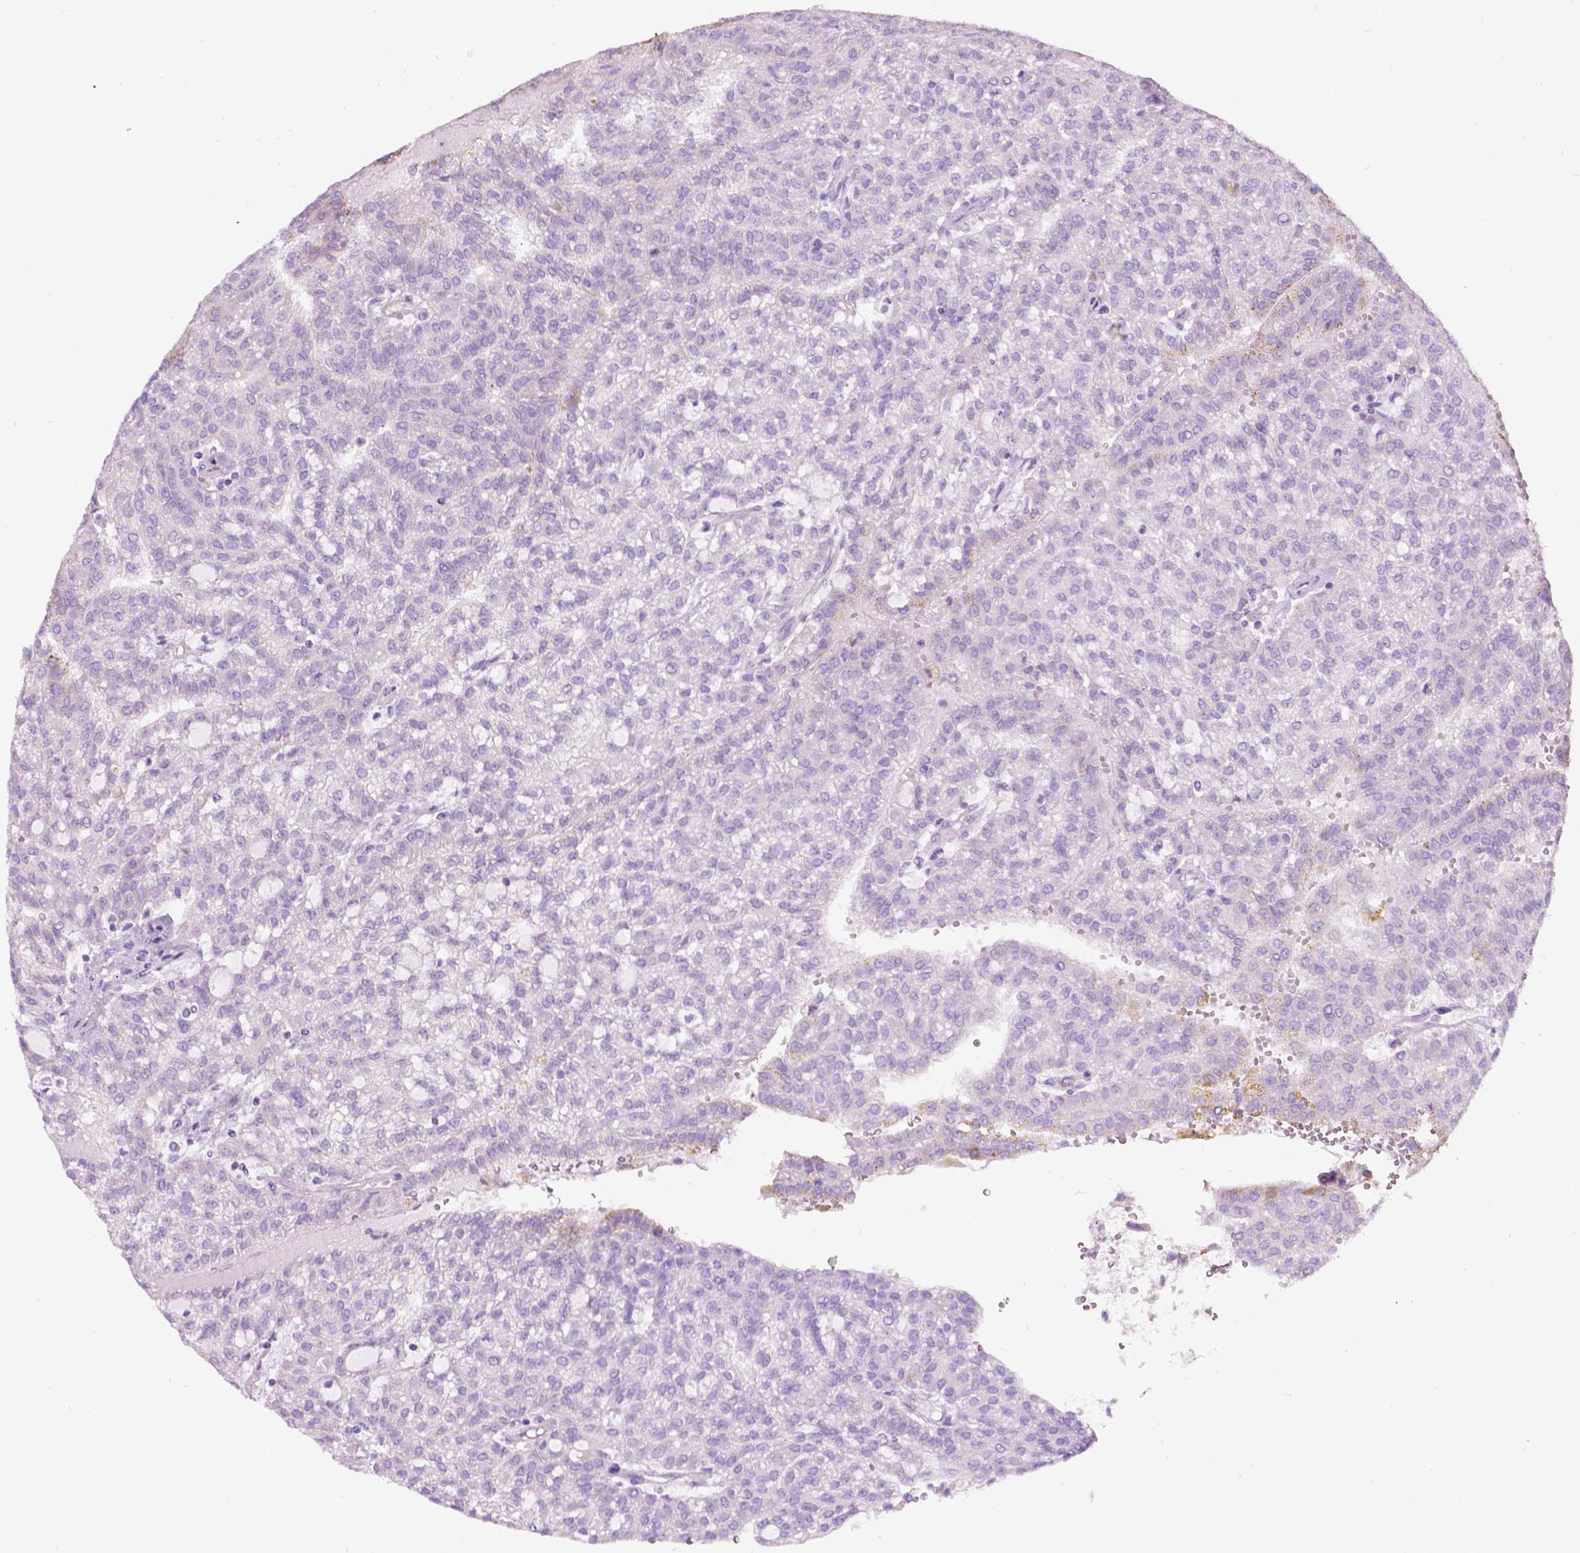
{"staining": {"intensity": "negative", "quantity": "none", "location": "none"}, "tissue": "renal cancer", "cell_type": "Tumor cells", "image_type": "cancer", "snomed": [{"axis": "morphology", "description": "Adenocarcinoma, NOS"}, {"axis": "topography", "description": "Kidney"}], "caption": "Renal cancer stained for a protein using immunohistochemistry displays no staining tumor cells.", "gene": "NOS1AP", "patient": {"sex": "male", "age": 63}}